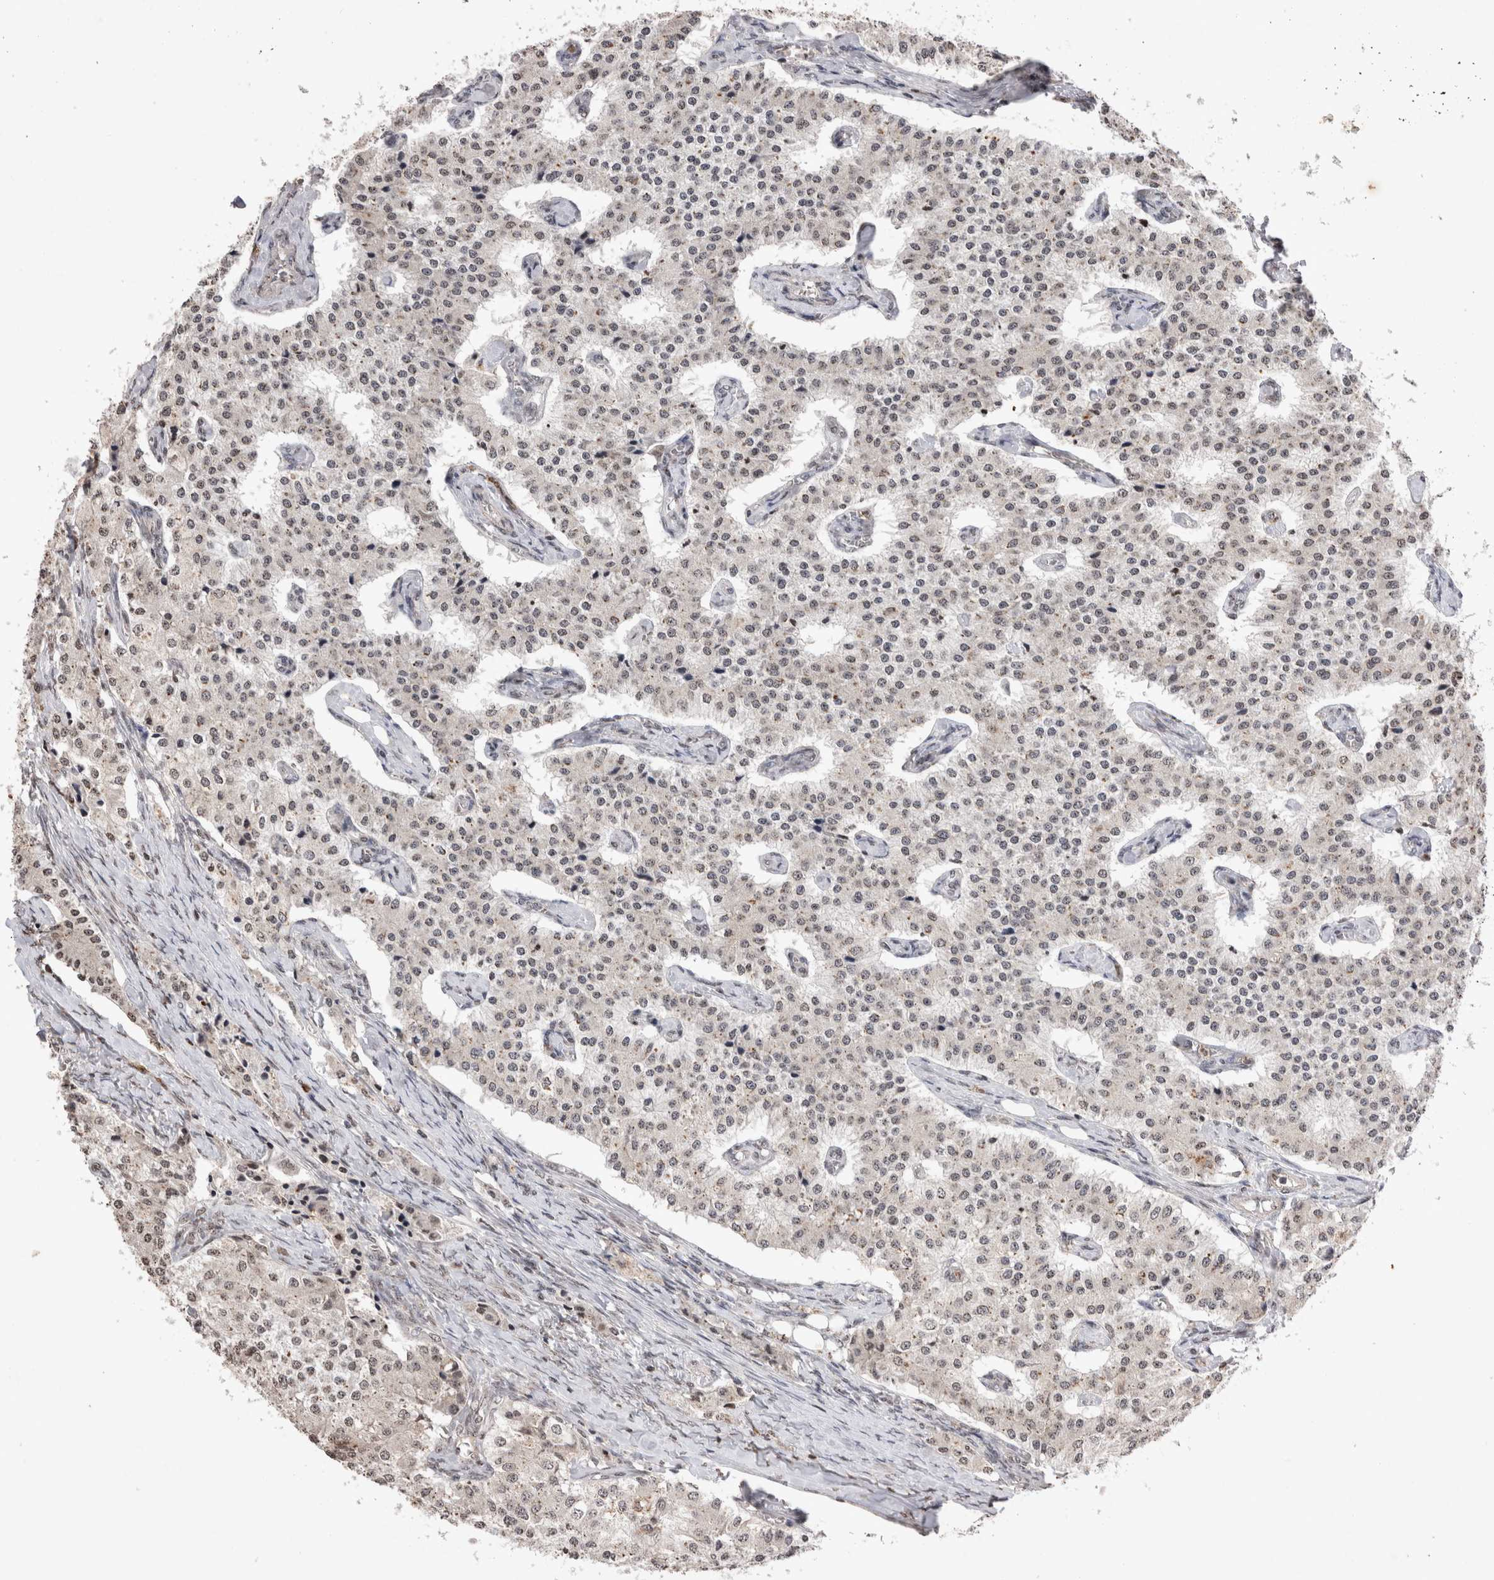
{"staining": {"intensity": "negative", "quantity": "none", "location": "none"}, "tissue": "carcinoid", "cell_type": "Tumor cells", "image_type": "cancer", "snomed": [{"axis": "morphology", "description": "Carcinoid, malignant, NOS"}, {"axis": "topography", "description": "Colon"}], "caption": "Carcinoid stained for a protein using immunohistochemistry (IHC) reveals no positivity tumor cells.", "gene": "STK11", "patient": {"sex": "female", "age": 52}}